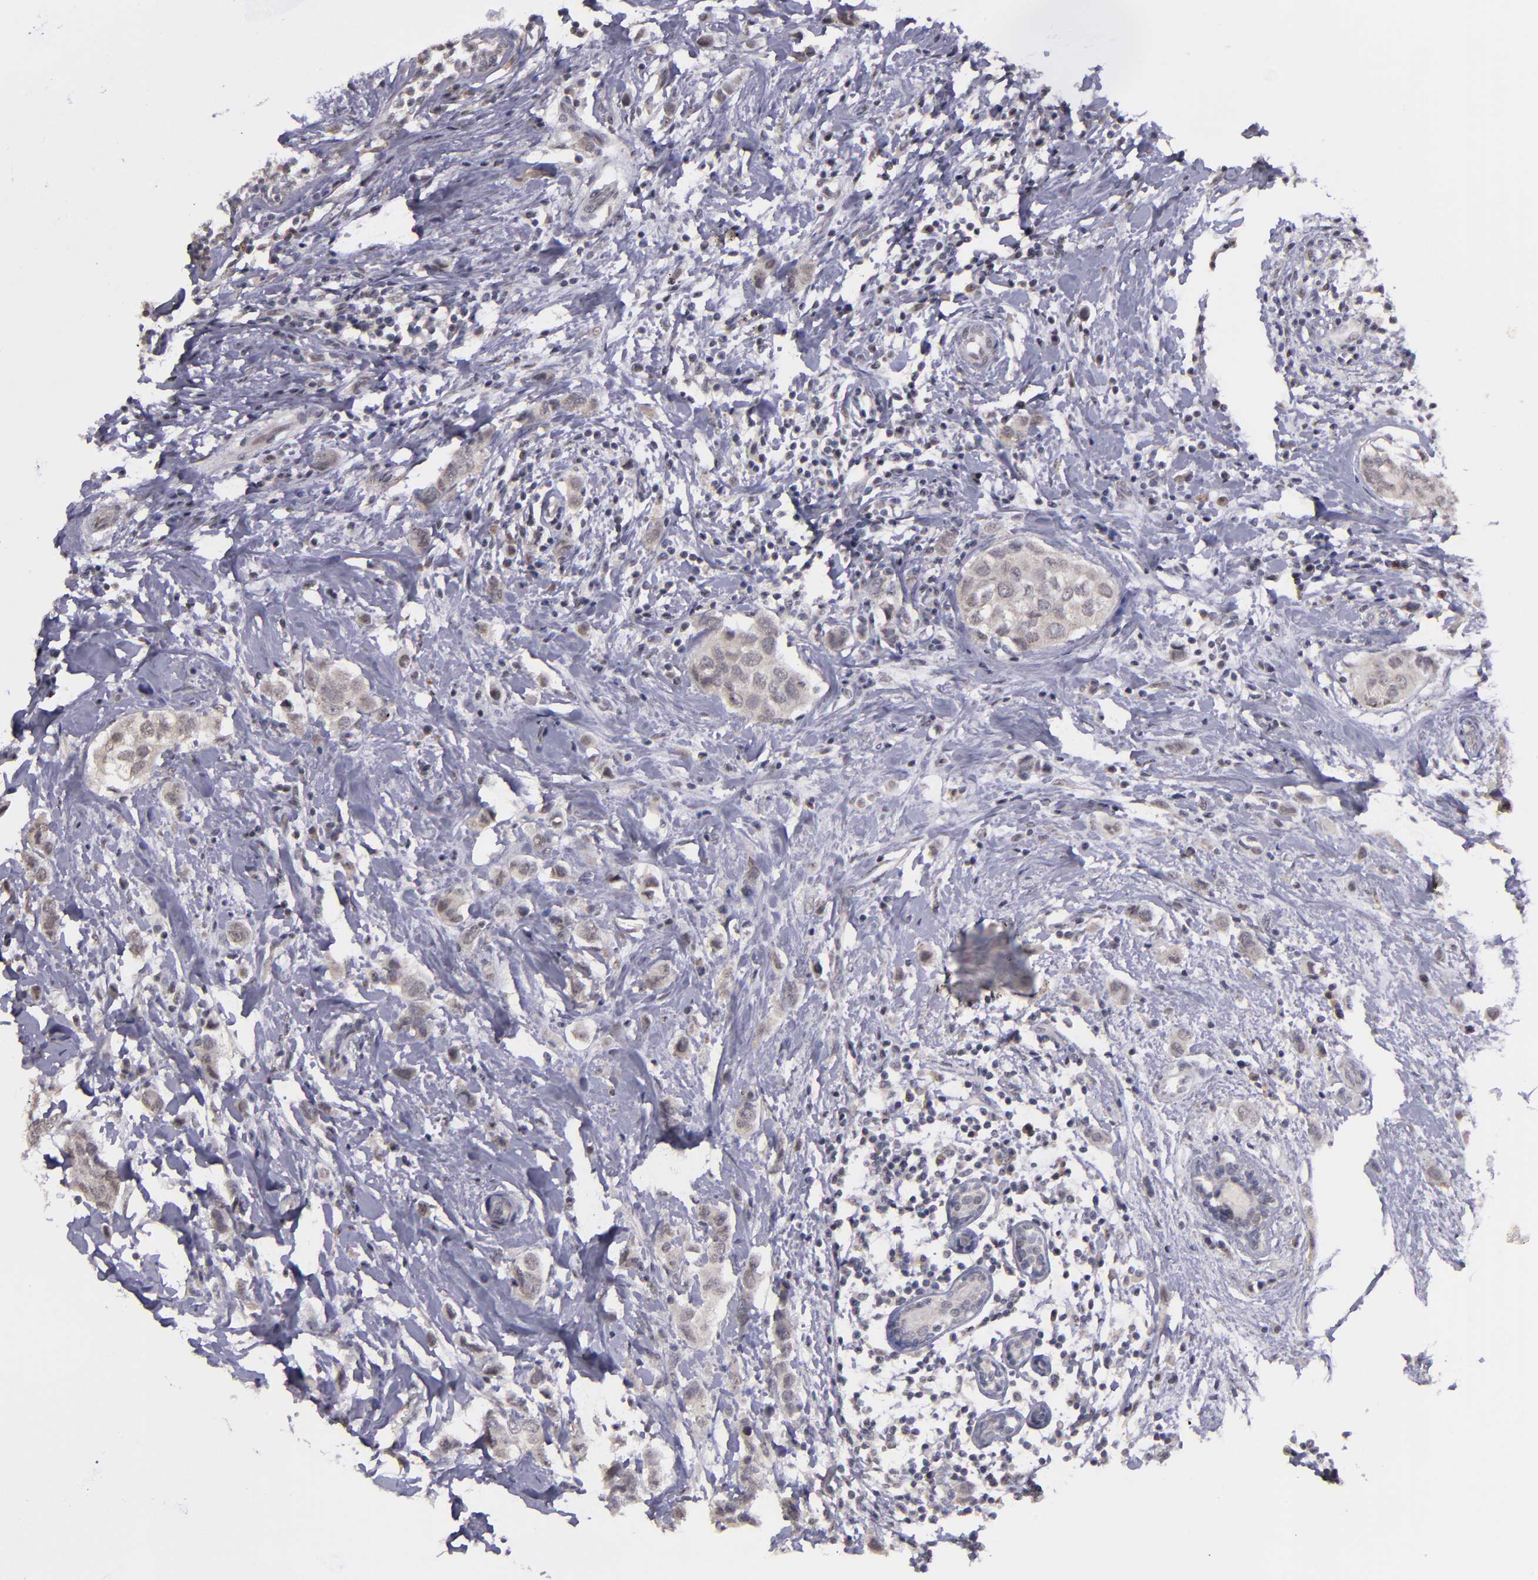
{"staining": {"intensity": "weak", "quantity": ">75%", "location": "cytoplasmic/membranous,nuclear"}, "tissue": "breast cancer", "cell_type": "Tumor cells", "image_type": "cancer", "snomed": [{"axis": "morphology", "description": "Normal tissue, NOS"}, {"axis": "morphology", "description": "Duct carcinoma"}, {"axis": "topography", "description": "Breast"}], "caption": "There is low levels of weak cytoplasmic/membranous and nuclear staining in tumor cells of breast cancer, as demonstrated by immunohistochemical staining (brown color).", "gene": "NRXN3", "patient": {"sex": "female", "age": 50}}